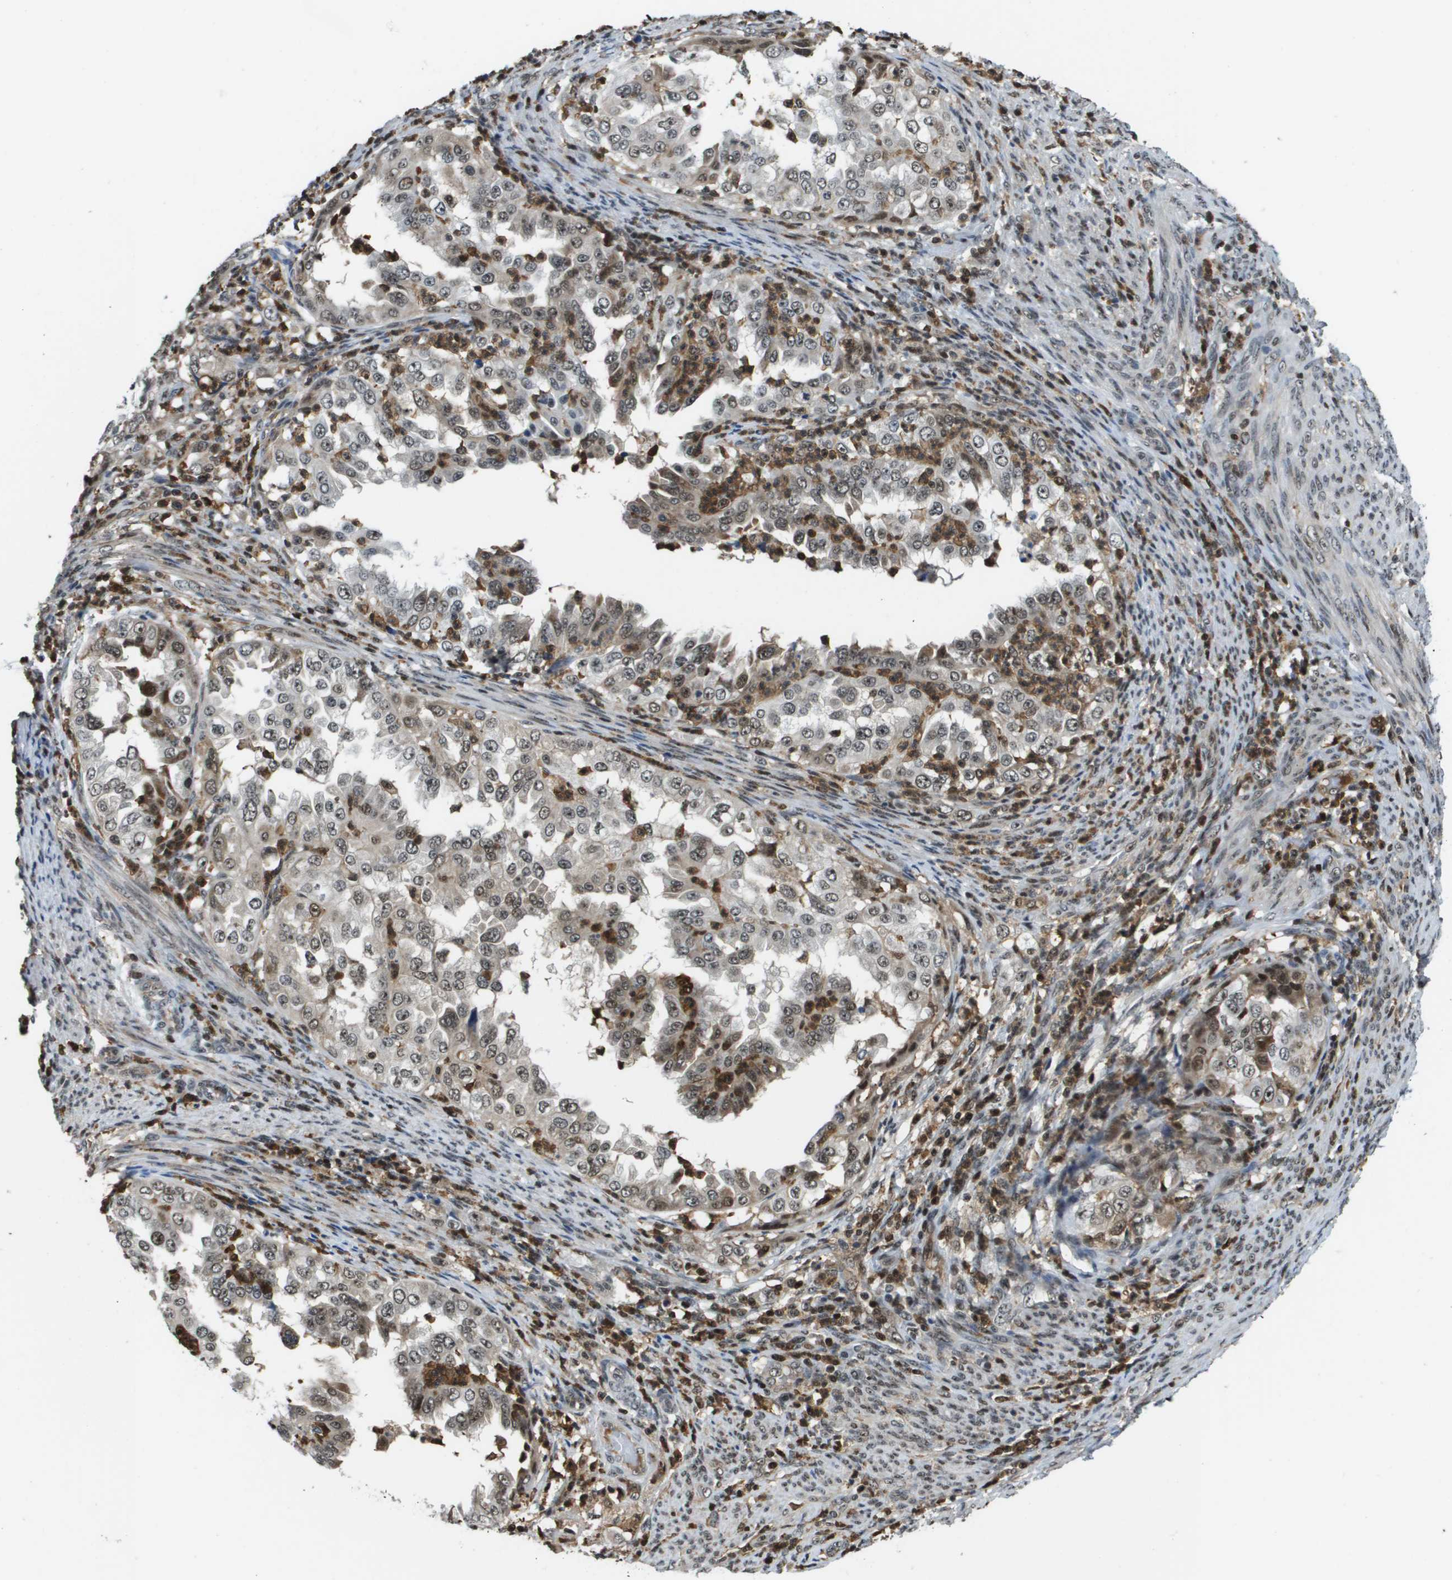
{"staining": {"intensity": "weak", "quantity": ">75%", "location": "nuclear"}, "tissue": "endometrial cancer", "cell_type": "Tumor cells", "image_type": "cancer", "snomed": [{"axis": "morphology", "description": "Adenocarcinoma, NOS"}, {"axis": "topography", "description": "Endometrium"}], "caption": "Approximately >75% of tumor cells in endometrial cancer (adenocarcinoma) reveal weak nuclear protein expression as visualized by brown immunohistochemical staining.", "gene": "EP400", "patient": {"sex": "female", "age": 85}}